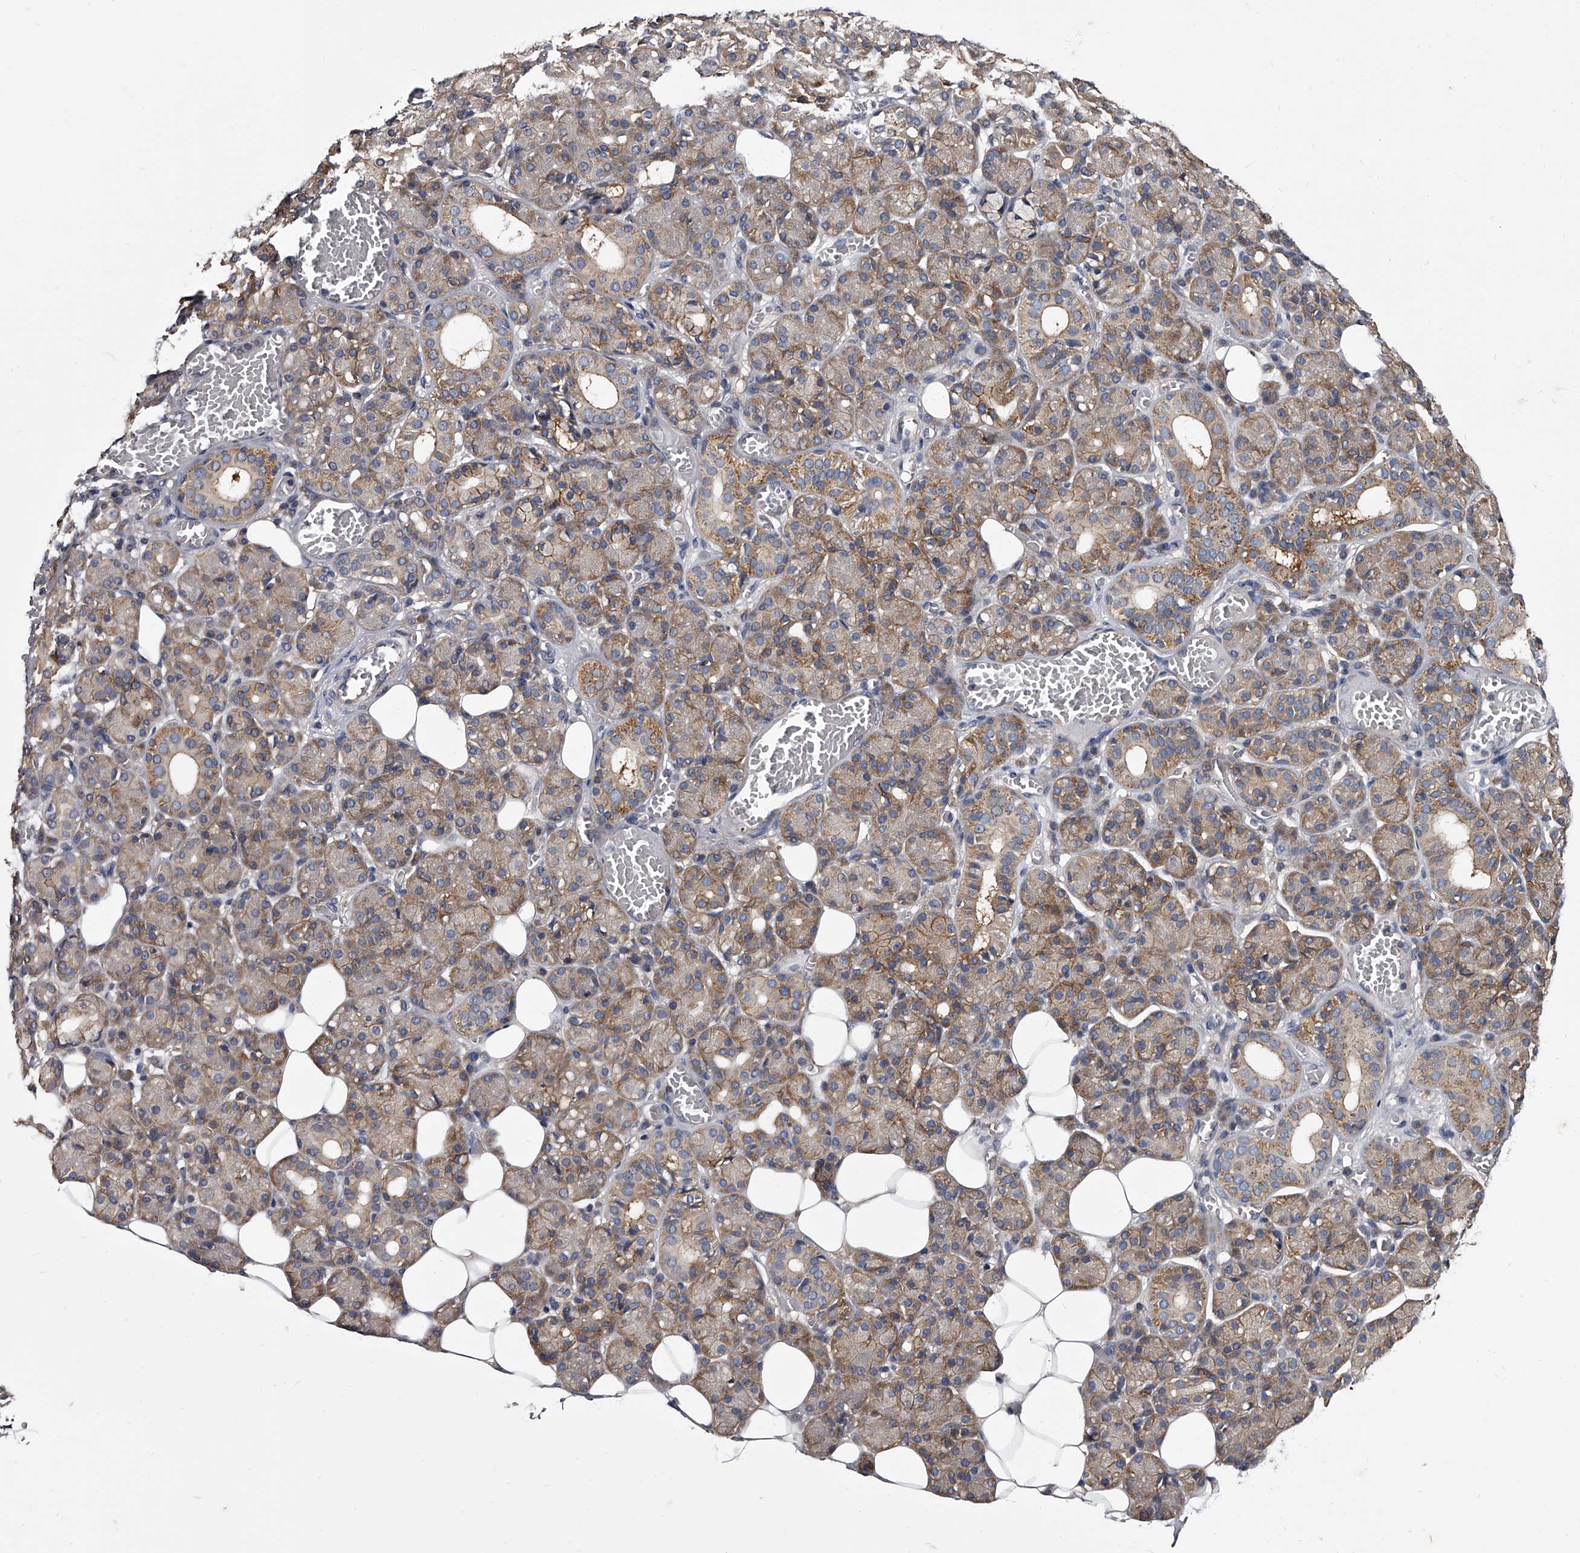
{"staining": {"intensity": "weak", "quantity": "25%-75%", "location": "cytoplasmic/membranous"}, "tissue": "salivary gland", "cell_type": "Glandular cells", "image_type": "normal", "snomed": [{"axis": "morphology", "description": "Normal tissue, NOS"}, {"axis": "topography", "description": "Salivary gland"}], "caption": "Immunohistochemistry (IHC) micrograph of unremarkable salivary gland: human salivary gland stained using immunohistochemistry (IHC) demonstrates low levels of weak protein expression localized specifically in the cytoplasmic/membranous of glandular cells, appearing as a cytoplasmic/membranous brown color.", "gene": "GAPVD1", "patient": {"sex": "male", "age": 63}}